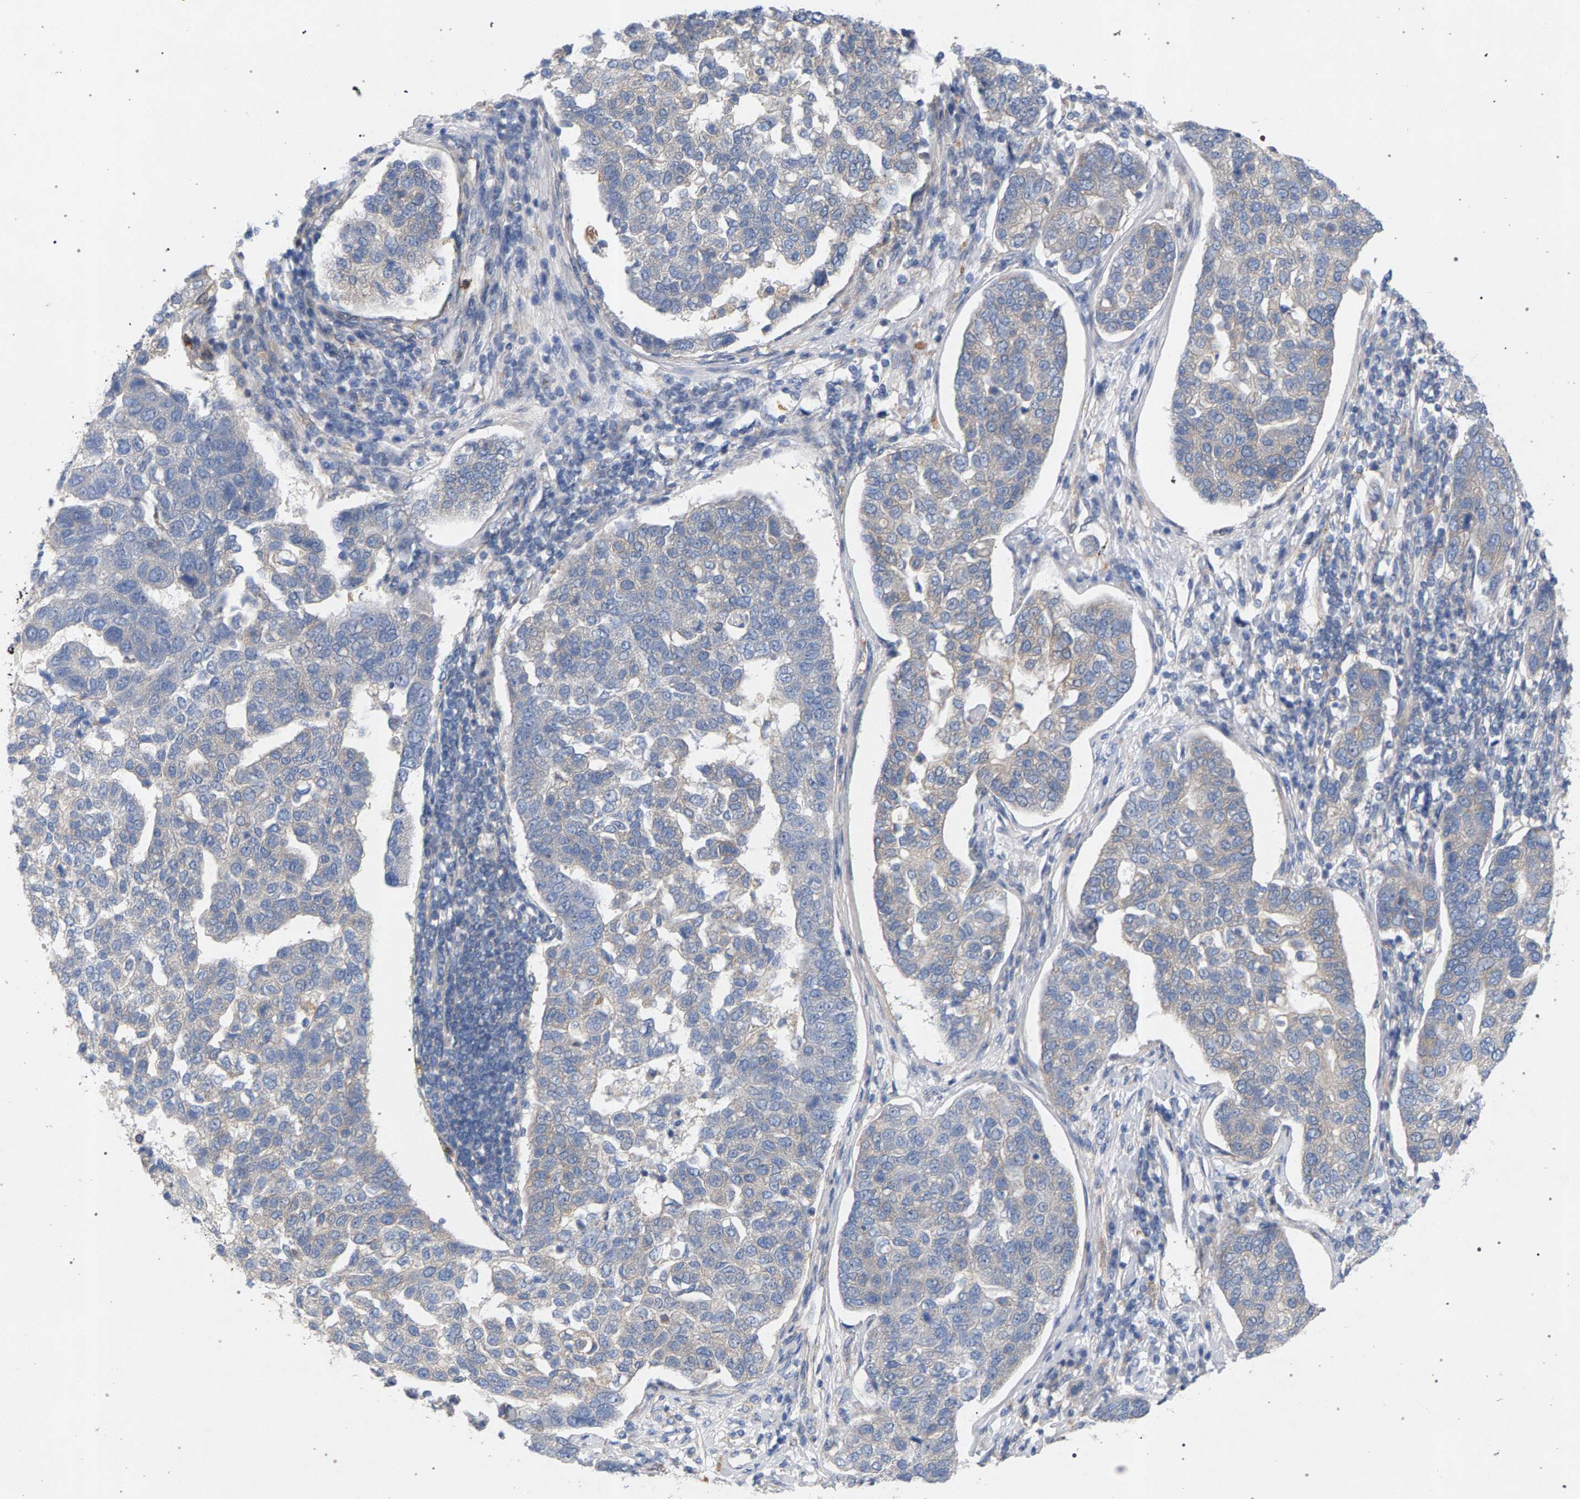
{"staining": {"intensity": "negative", "quantity": "none", "location": "none"}, "tissue": "pancreatic cancer", "cell_type": "Tumor cells", "image_type": "cancer", "snomed": [{"axis": "morphology", "description": "Adenocarcinoma, NOS"}, {"axis": "topography", "description": "Pancreas"}], "caption": "The image displays no staining of tumor cells in adenocarcinoma (pancreatic).", "gene": "MAMDC2", "patient": {"sex": "female", "age": 61}}